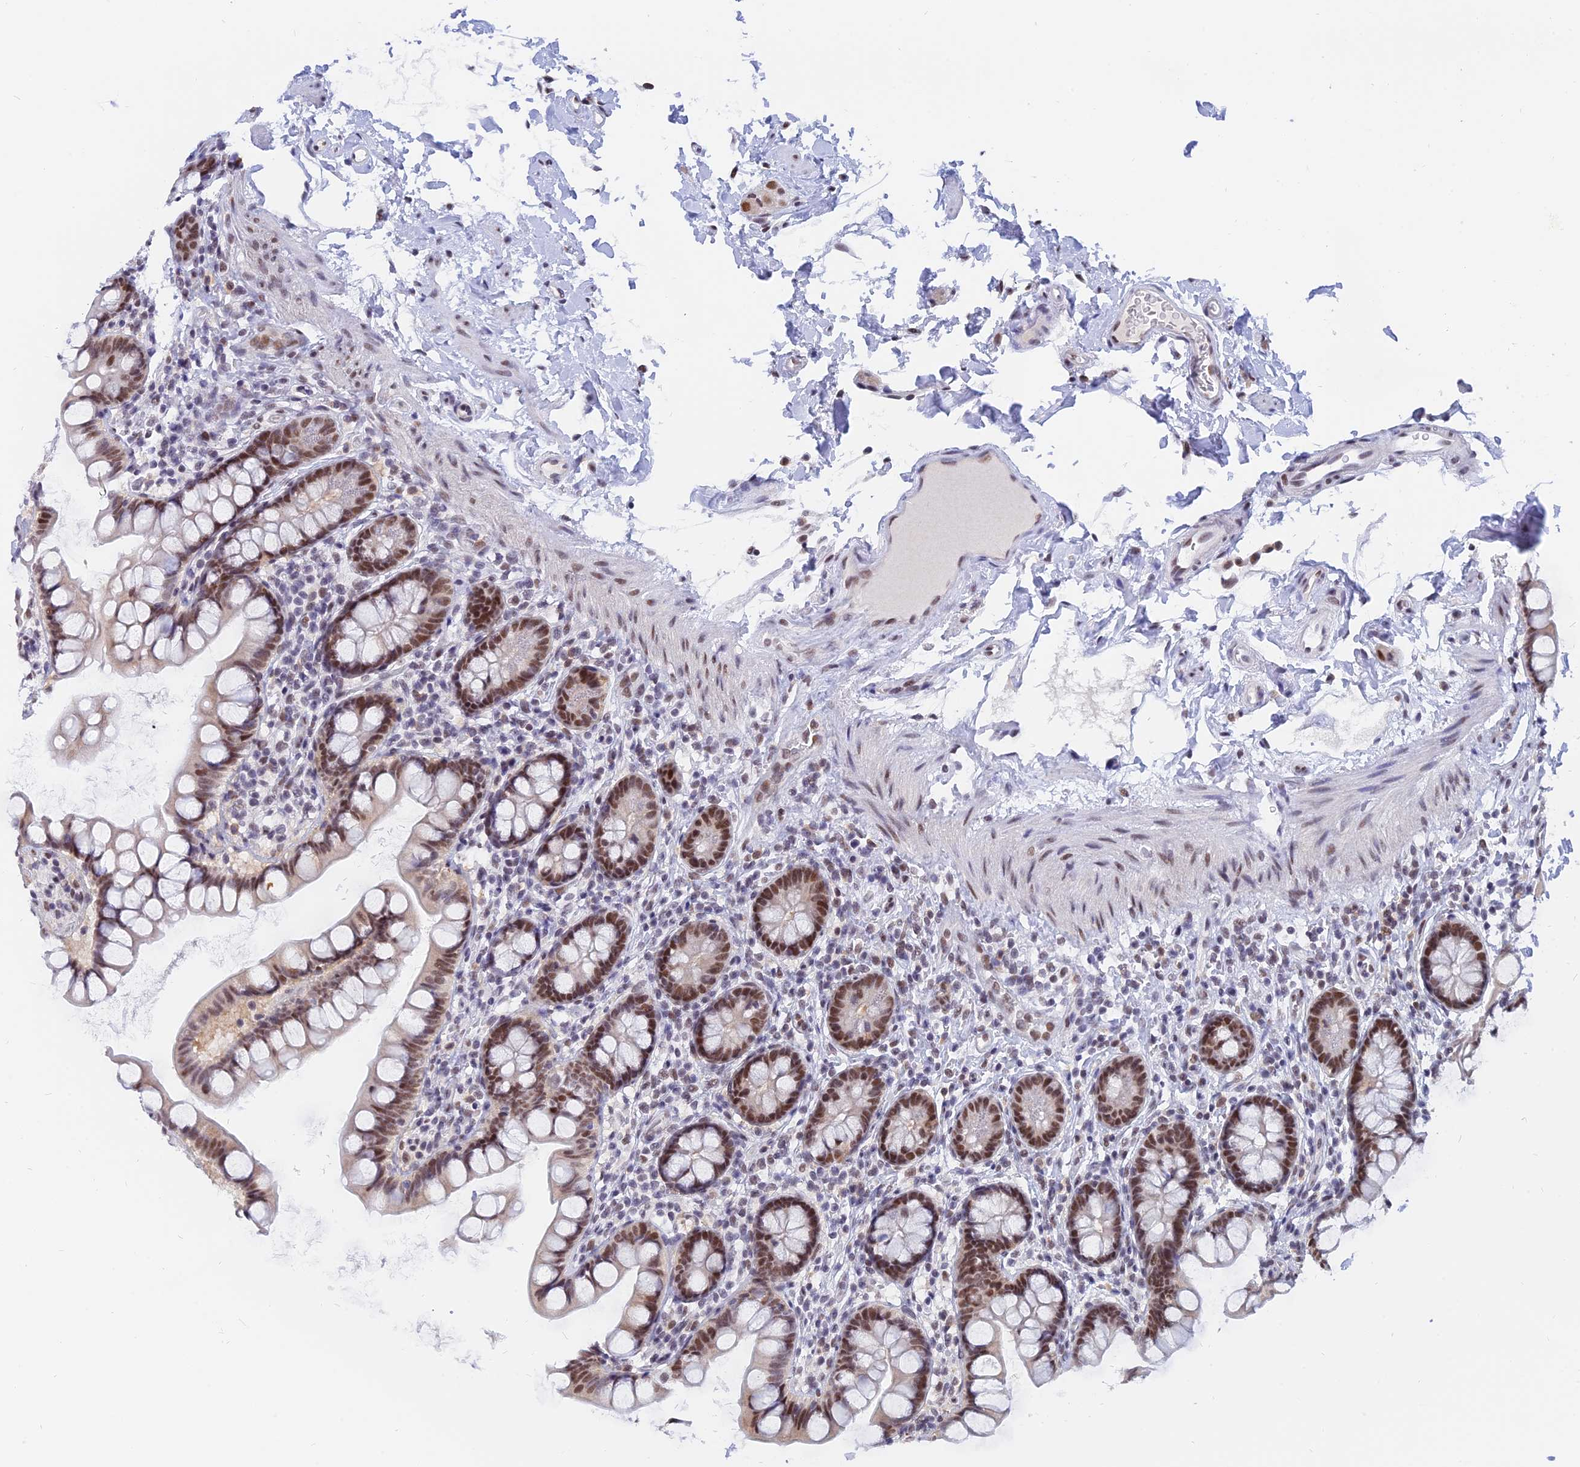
{"staining": {"intensity": "moderate", "quantity": ">75%", "location": "nuclear"}, "tissue": "small intestine", "cell_type": "Glandular cells", "image_type": "normal", "snomed": [{"axis": "morphology", "description": "Normal tissue, NOS"}, {"axis": "topography", "description": "Small intestine"}], "caption": "Approximately >75% of glandular cells in benign small intestine display moderate nuclear protein positivity as visualized by brown immunohistochemical staining.", "gene": "DPY30", "patient": {"sex": "female", "age": 84}}